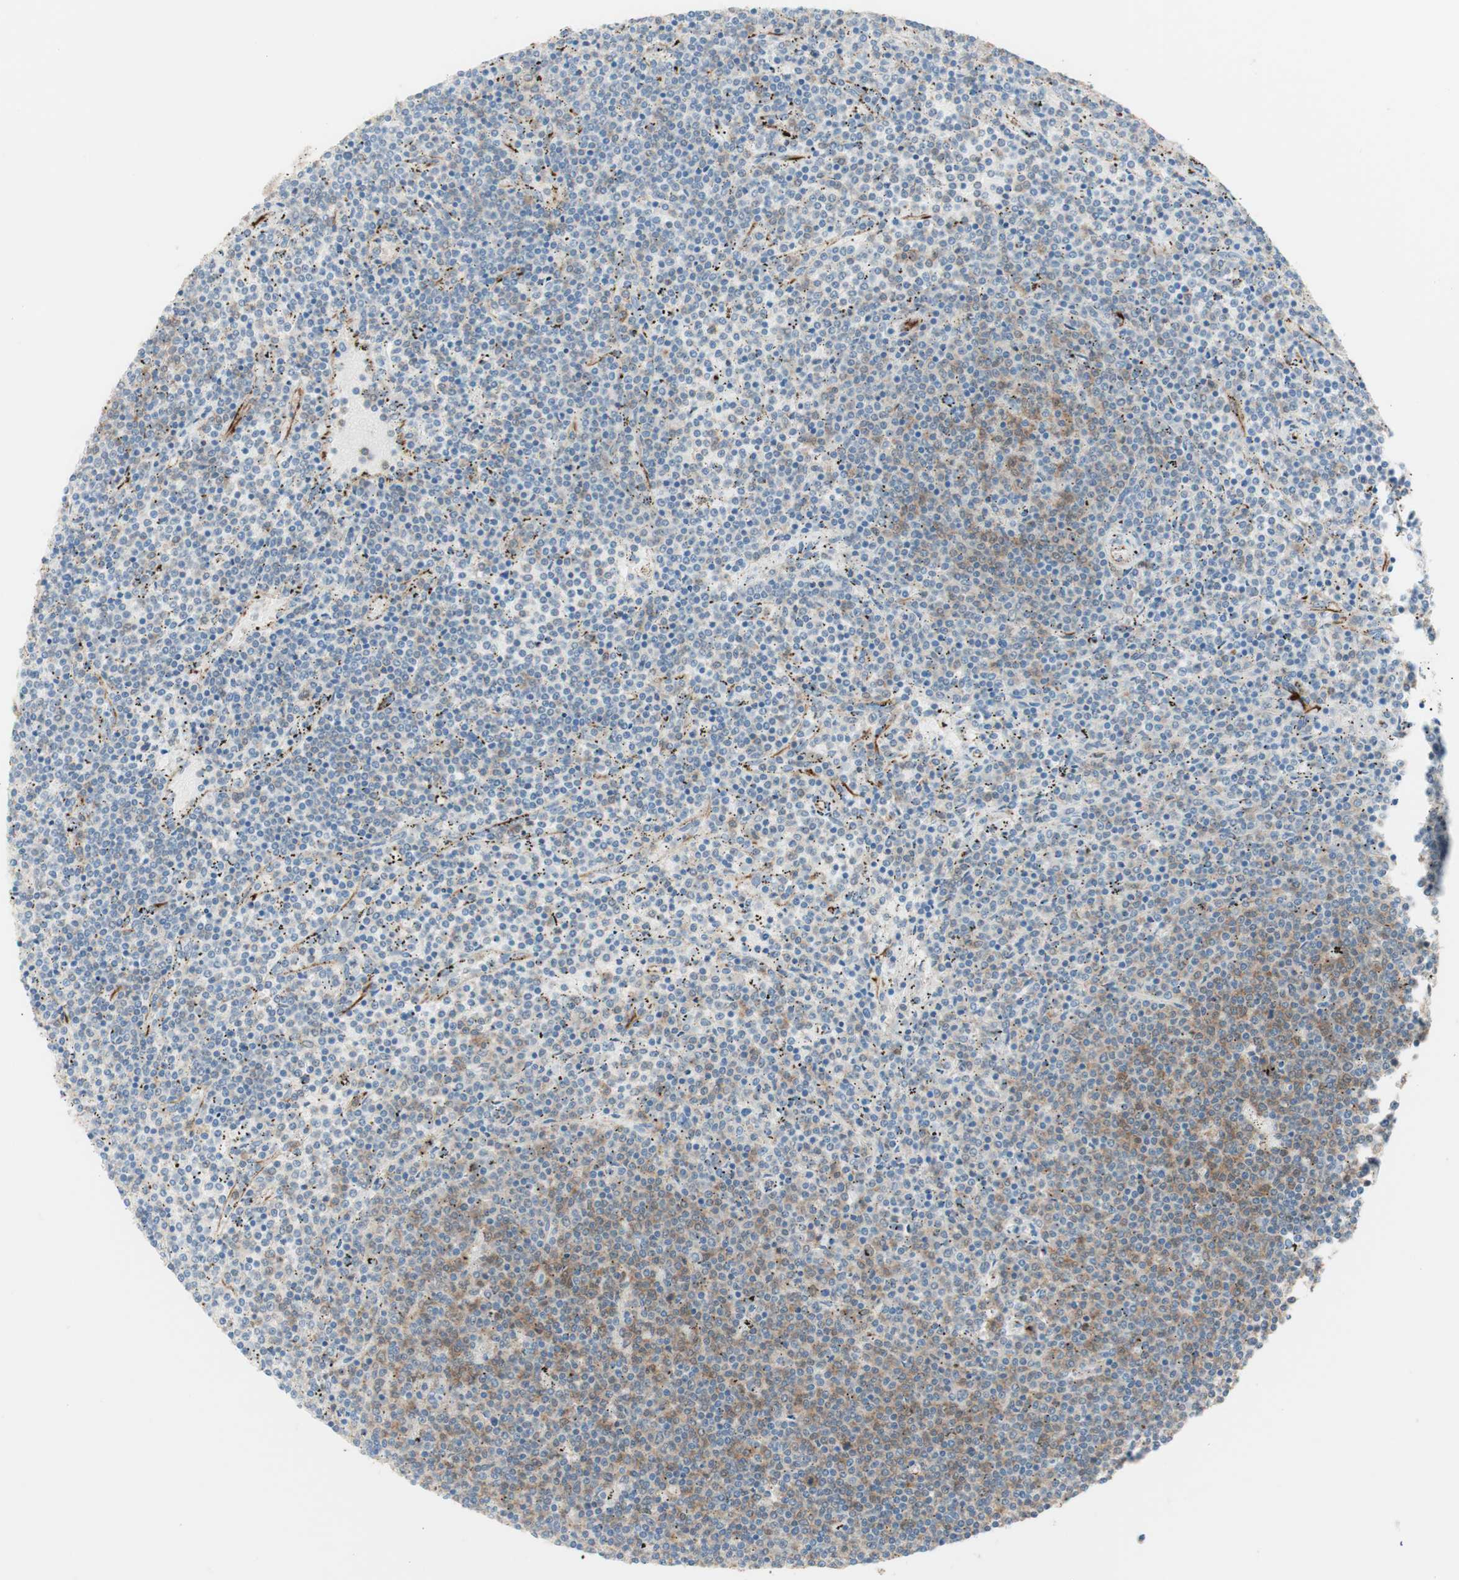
{"staining": {"intensity": "moderate", "quantity": "25%-75%", "location": "cytoplasmic/membranous,nuclear"}, "tissue": "lymphoma", "cell_type": "Tumor cells", "image_type": "cancer", "snomed": [{"axis": "morphology", "description": "Malignant lymphoma, non-Hodgkin's type, Low grade"}, {"axis": "topography", "description": "Spleen"}], "caption": "Lymphoma stained with a brown dye reveals moderate cytoplasmic/membranous and nuclear positive staining in about 25%-75% of tumor cells.", "gene": "POU2AF1", "patient": {"sex": "female", "age": 50}}